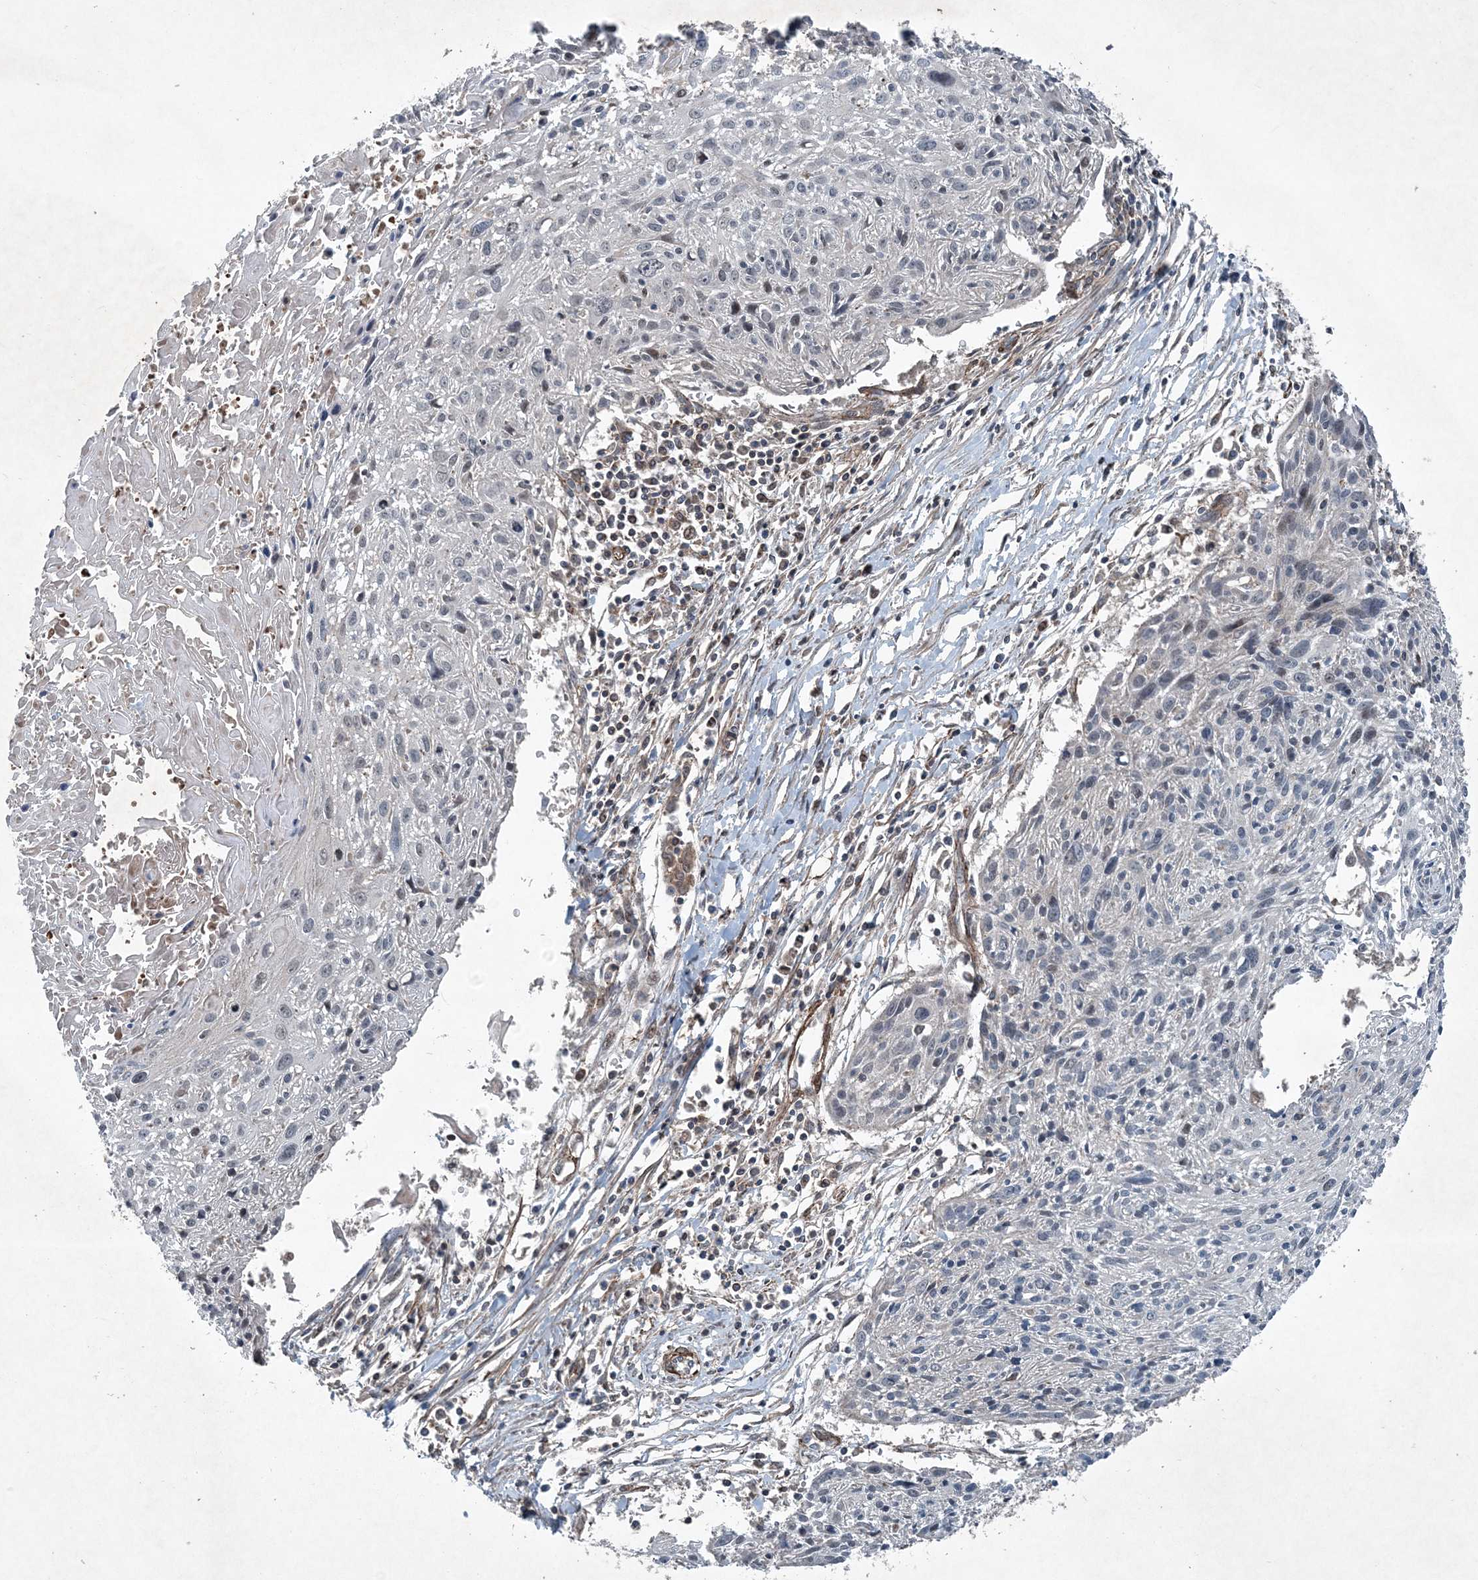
{"staining": {"intensity": "negative", "quantity": "none", "location": "none"}, "tissue": "cervical cancer", "cell_type": "Tumor cells", "image_type": "cancer", "snomed": [{"axis": "morphology", "description": "Squamous cell carcinoma, NOS"}, {"axis": "topography", "description": "Cervix"}], "caption": "The immunohistochemistry (IHC) micrograph has no significant staining in tumor cells of squamous cell carcinoma (cervical) tissue.", "gene": "NDUFA2", "patient": {"sex": "female", "age": 51}}